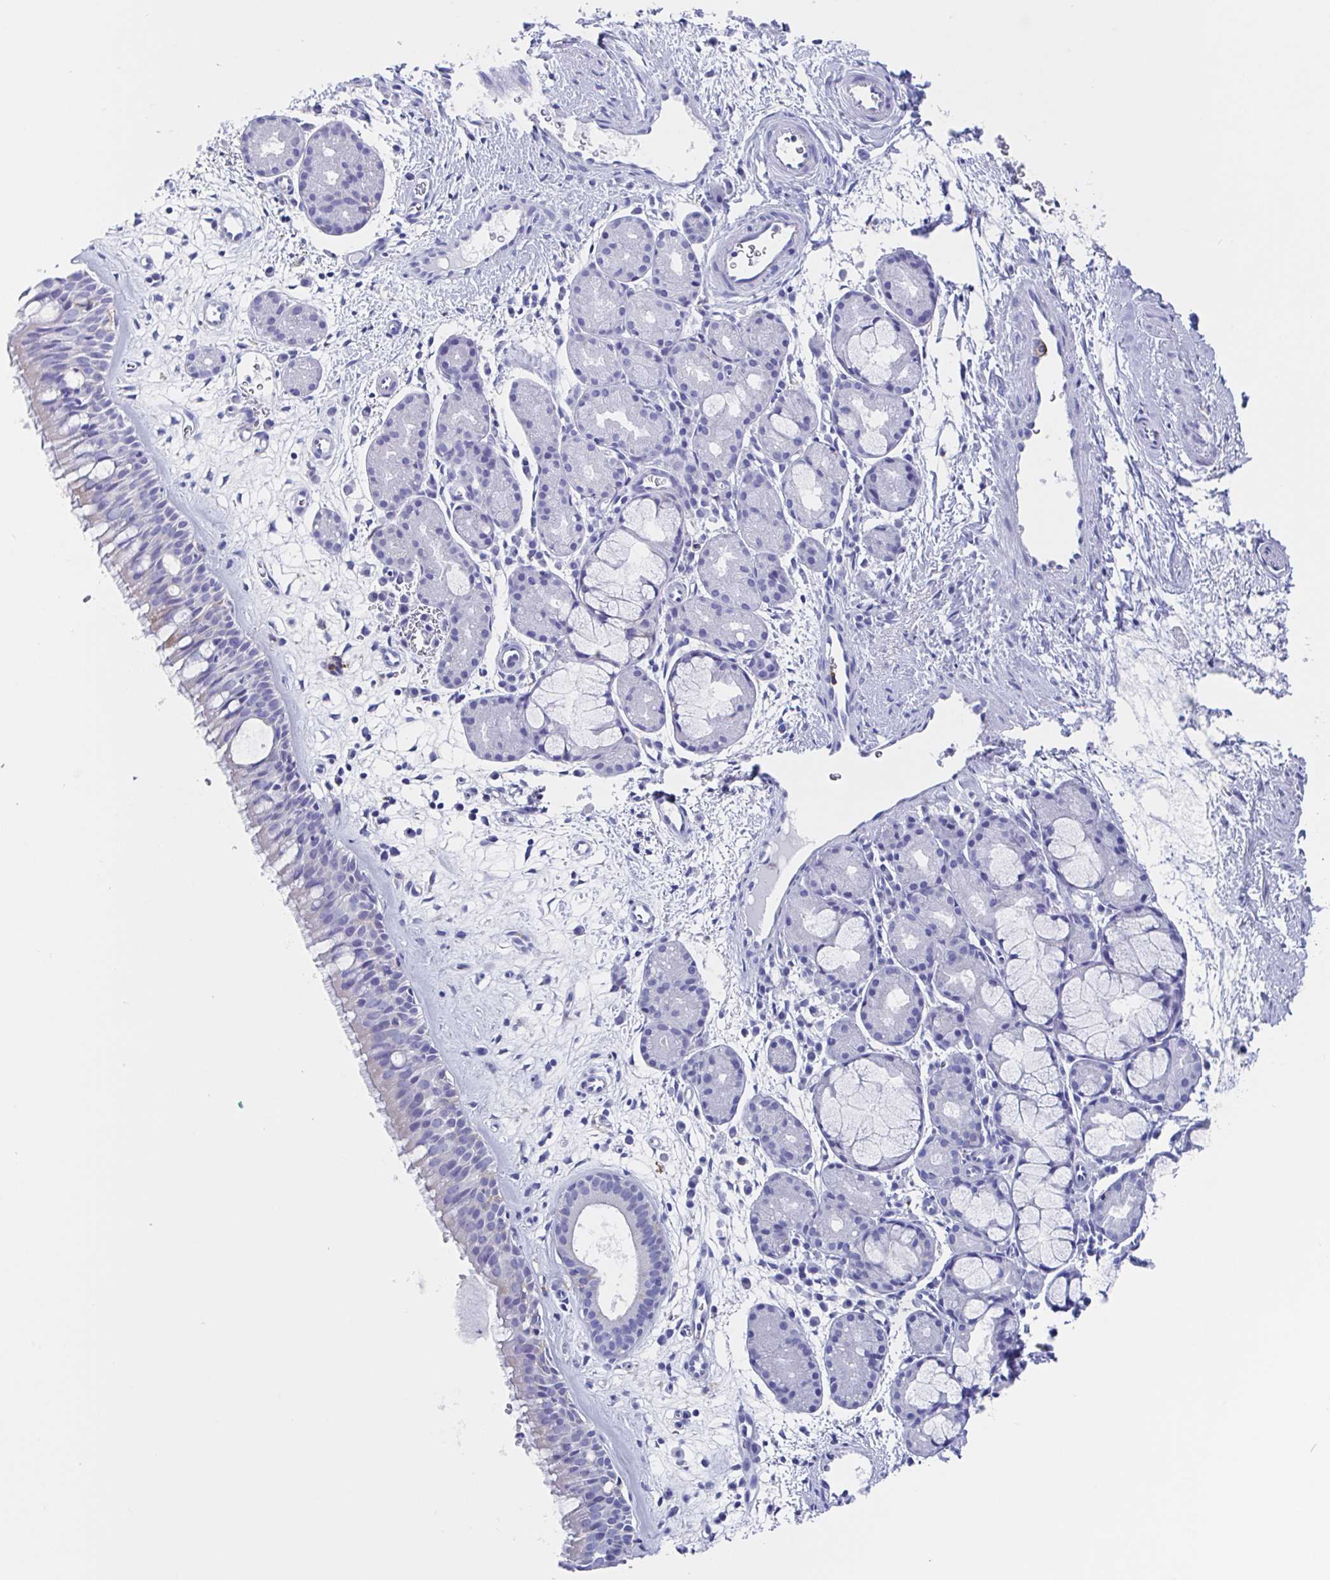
{"staining": {"intensity": "negative", "quantity": "none", "location": "none"}, "tissue": "nasopharynx", "cell_type": "Respiratory epithelial cells", "image_type": "normal", "snomed": [{"axis": "morphology", "description": "Normal tissue, NOS"}, {"axis": "topography", "description": "Nasopharynx"}], "caption": "Micrograph shows no significant protein expression in respiratory epithelial cells of benign nasopharynx. (Brightfield microscopy of DAB (3,3'-diaminobenzidine) IHC at high magnification).", "gene": "FCGR3A", "patient": {"sex": "male", "age": 65}}